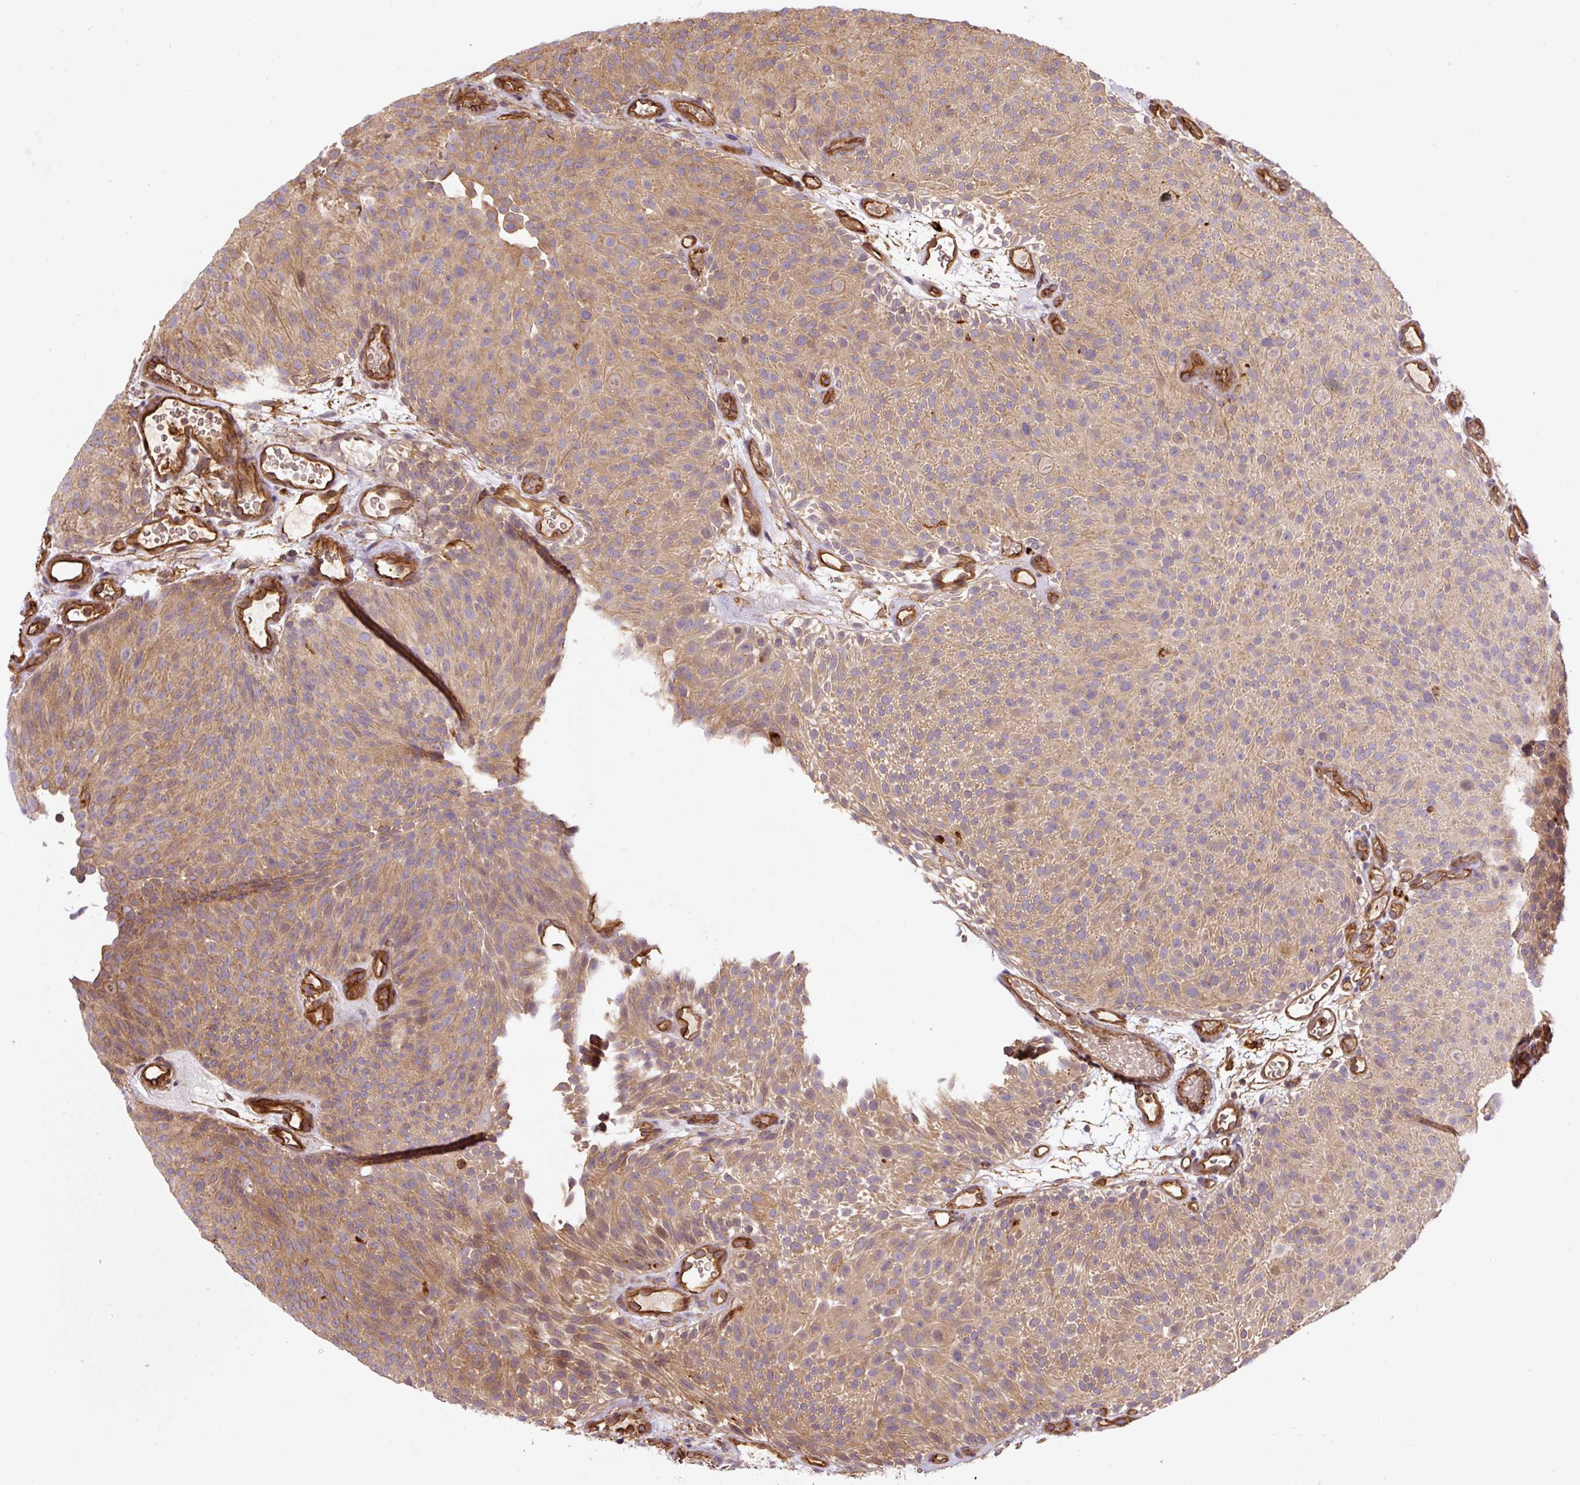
{"staining": {"intensity": "moderate", "quantity": ">75%", "location": "cytoplasmic/membranous"}, "tissue": "urothelial cancer", "cell_type": "Tumor cells", "image_type": "cancer", "snomed": [{"axis": "morphology", "description": "Urothelial carcinoma, Low grade"}, {"axis": "topography", "description": "Urinary bladder"}], "caption": "DAB (3,3'-diaminobenzidine) immunohistochemical staining of urothelial cancer shows moderate cytoplasmic/membranous protein expression in approximately >75% of tumor cells. (Brightfield microscopy of DAB IHC at high magnification).", "gene": "B3GALT5", "patient": {"sex": "male", "age": 78}}